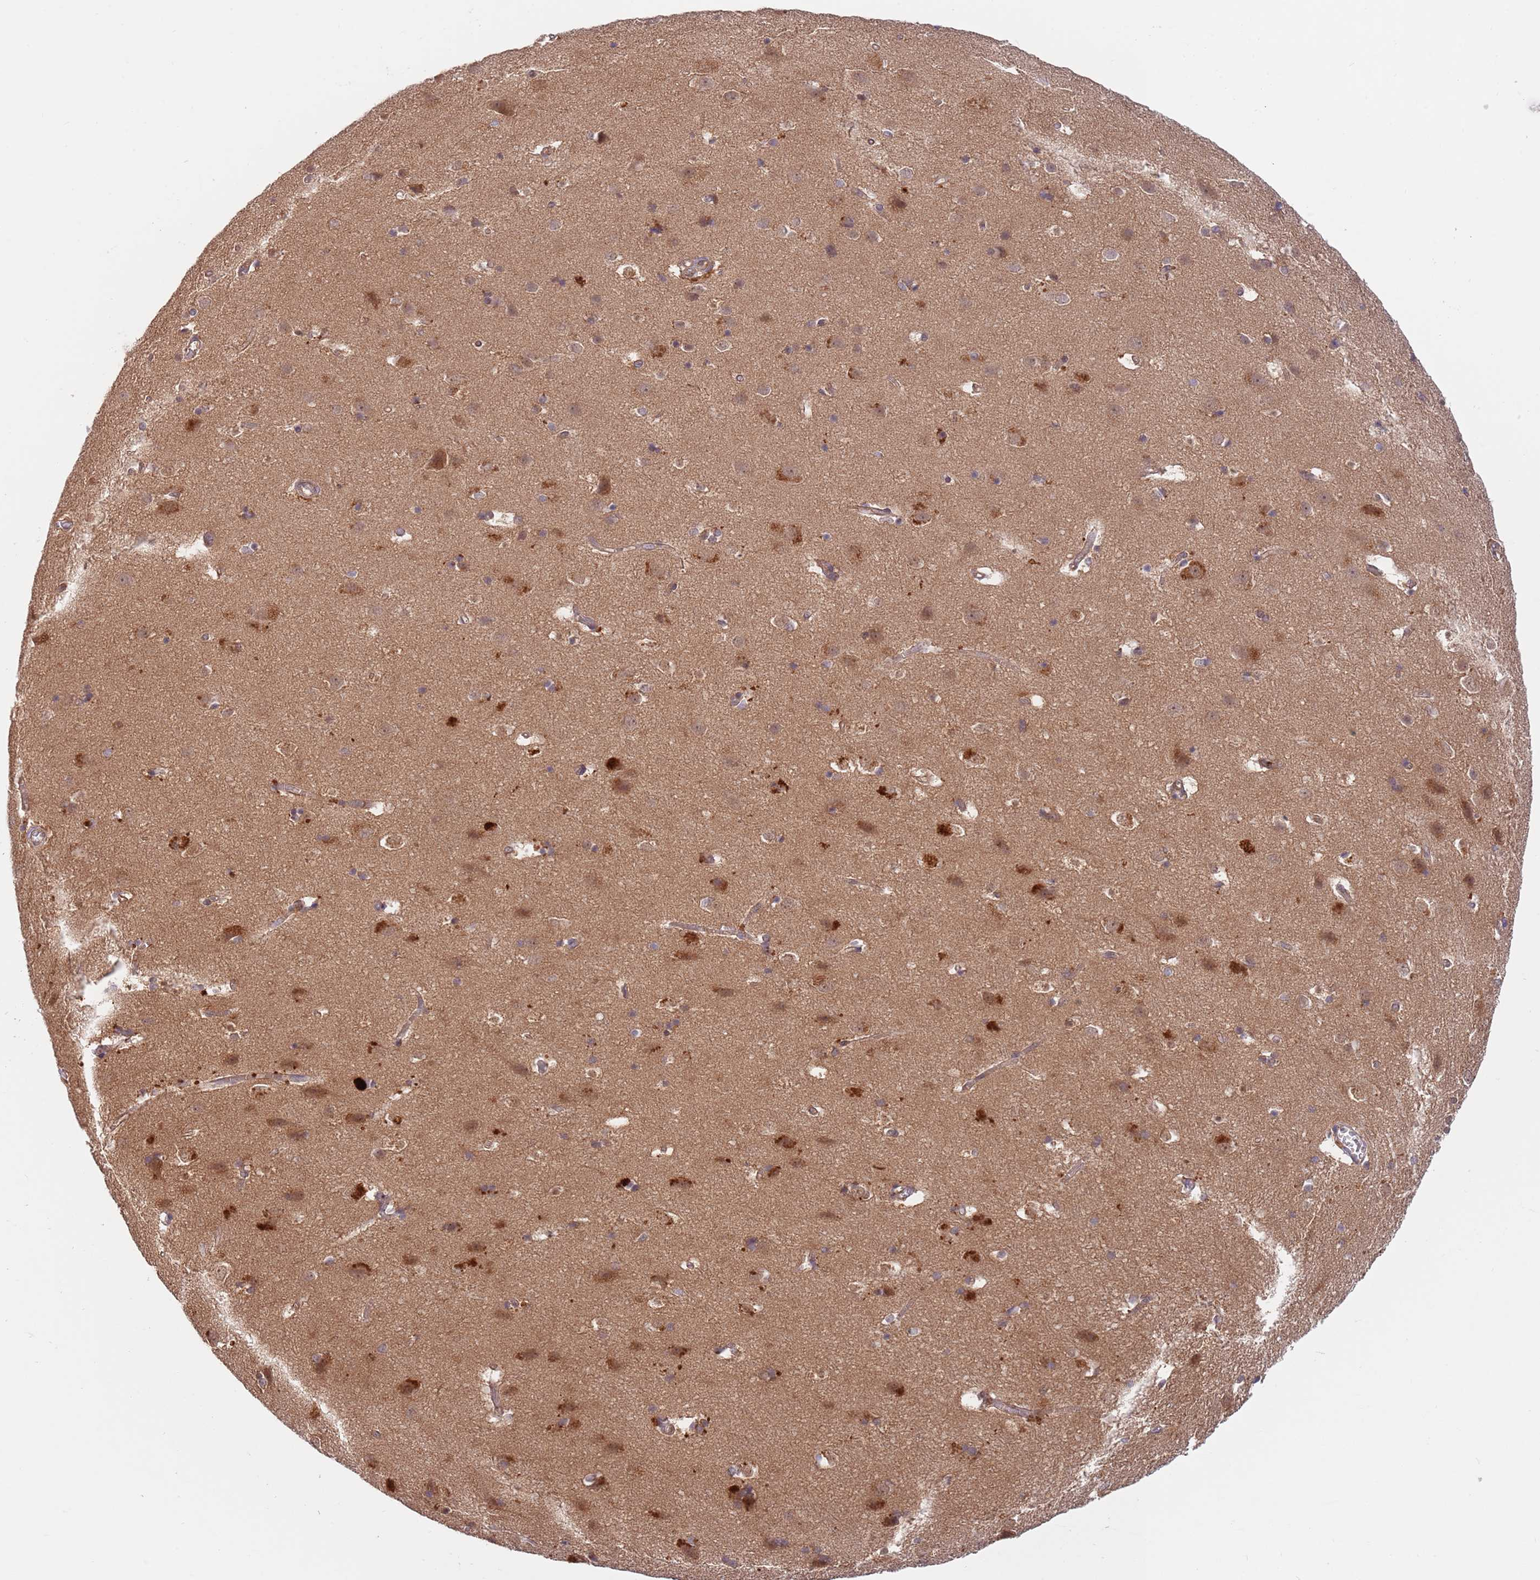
{"staining": {"intensity": "moderate", "quantity": ">75%", "location": "cytoplasmic/membranous"}, "tissue": "cerebral cortex", "cell_type": "Endothelial cells", "image_type": "normal", "snomed": [{"axis": "morphology", "description": "Normal tissue, NOS"}, {"axis": "topography", "description": "Cerebral cortex"}], "caption": "Protein expression analysis of unremarkable cerebral cortex demonstrates moderate cytoplasmic/membranous staining in approximately >75% of endothelial cells. (DAB IHC, brown staining for protein, blue staining for nuclei).", "gene": "GUK1", "patient": {"sex": "male", "age": 54}}